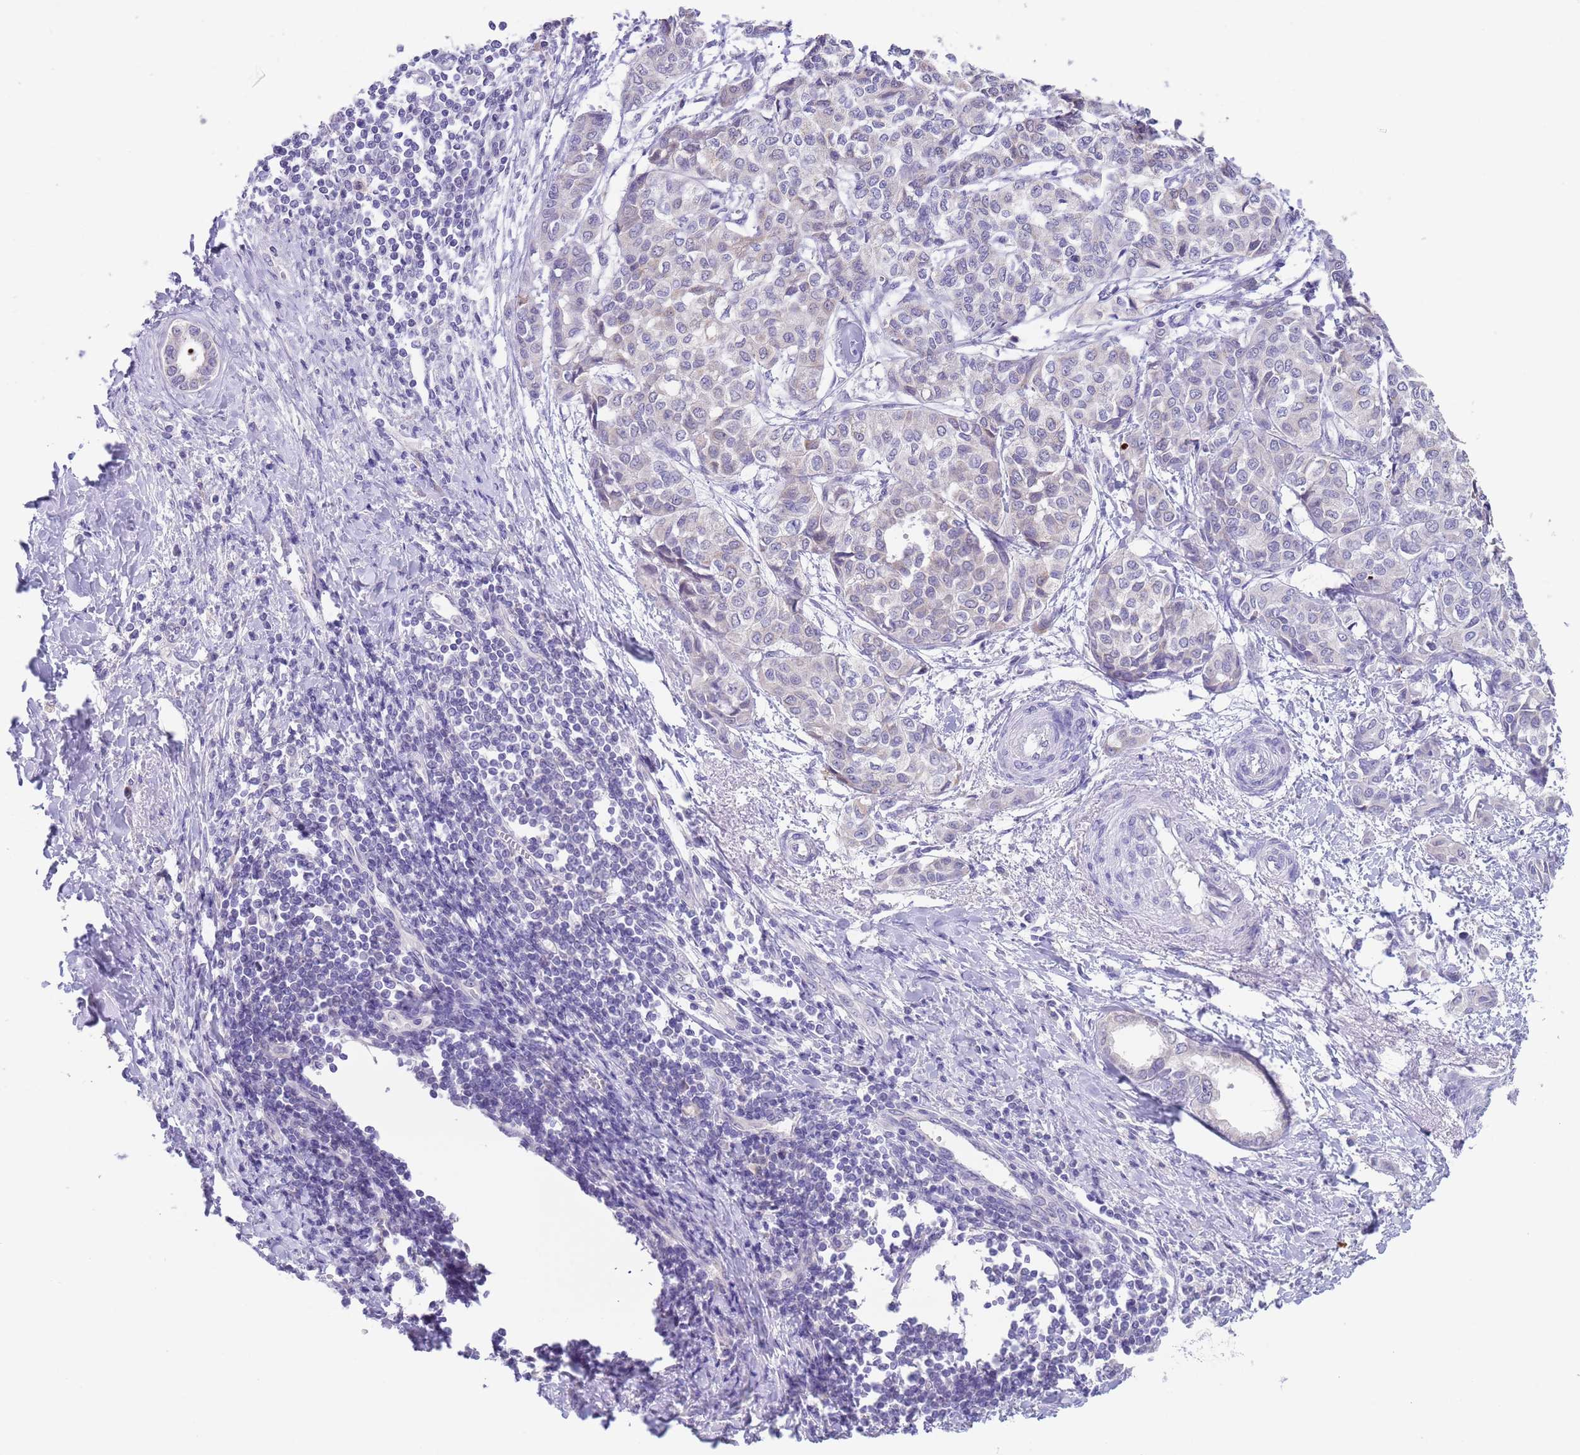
{"staining": {"intensity": "negative", "quantity": "none", "location": "none"}, "tissue": "liver cancer", "cell_type": "Tumor cells", "image_type": "cancer", "snomed": [{"axis": "morphology", "description": "Cholangiocarcinoma"}, {"axis": "topography", "description": "Liver"}], "caption": "DAB (3,3'-diaminobenzidine) immunohistochemical staining of liver cancer (cholangiocarcinoma) shows no significant expression in tumor cells.", "gene": "SPIRE2", "patient": {"sex": "female", "age": 77}}